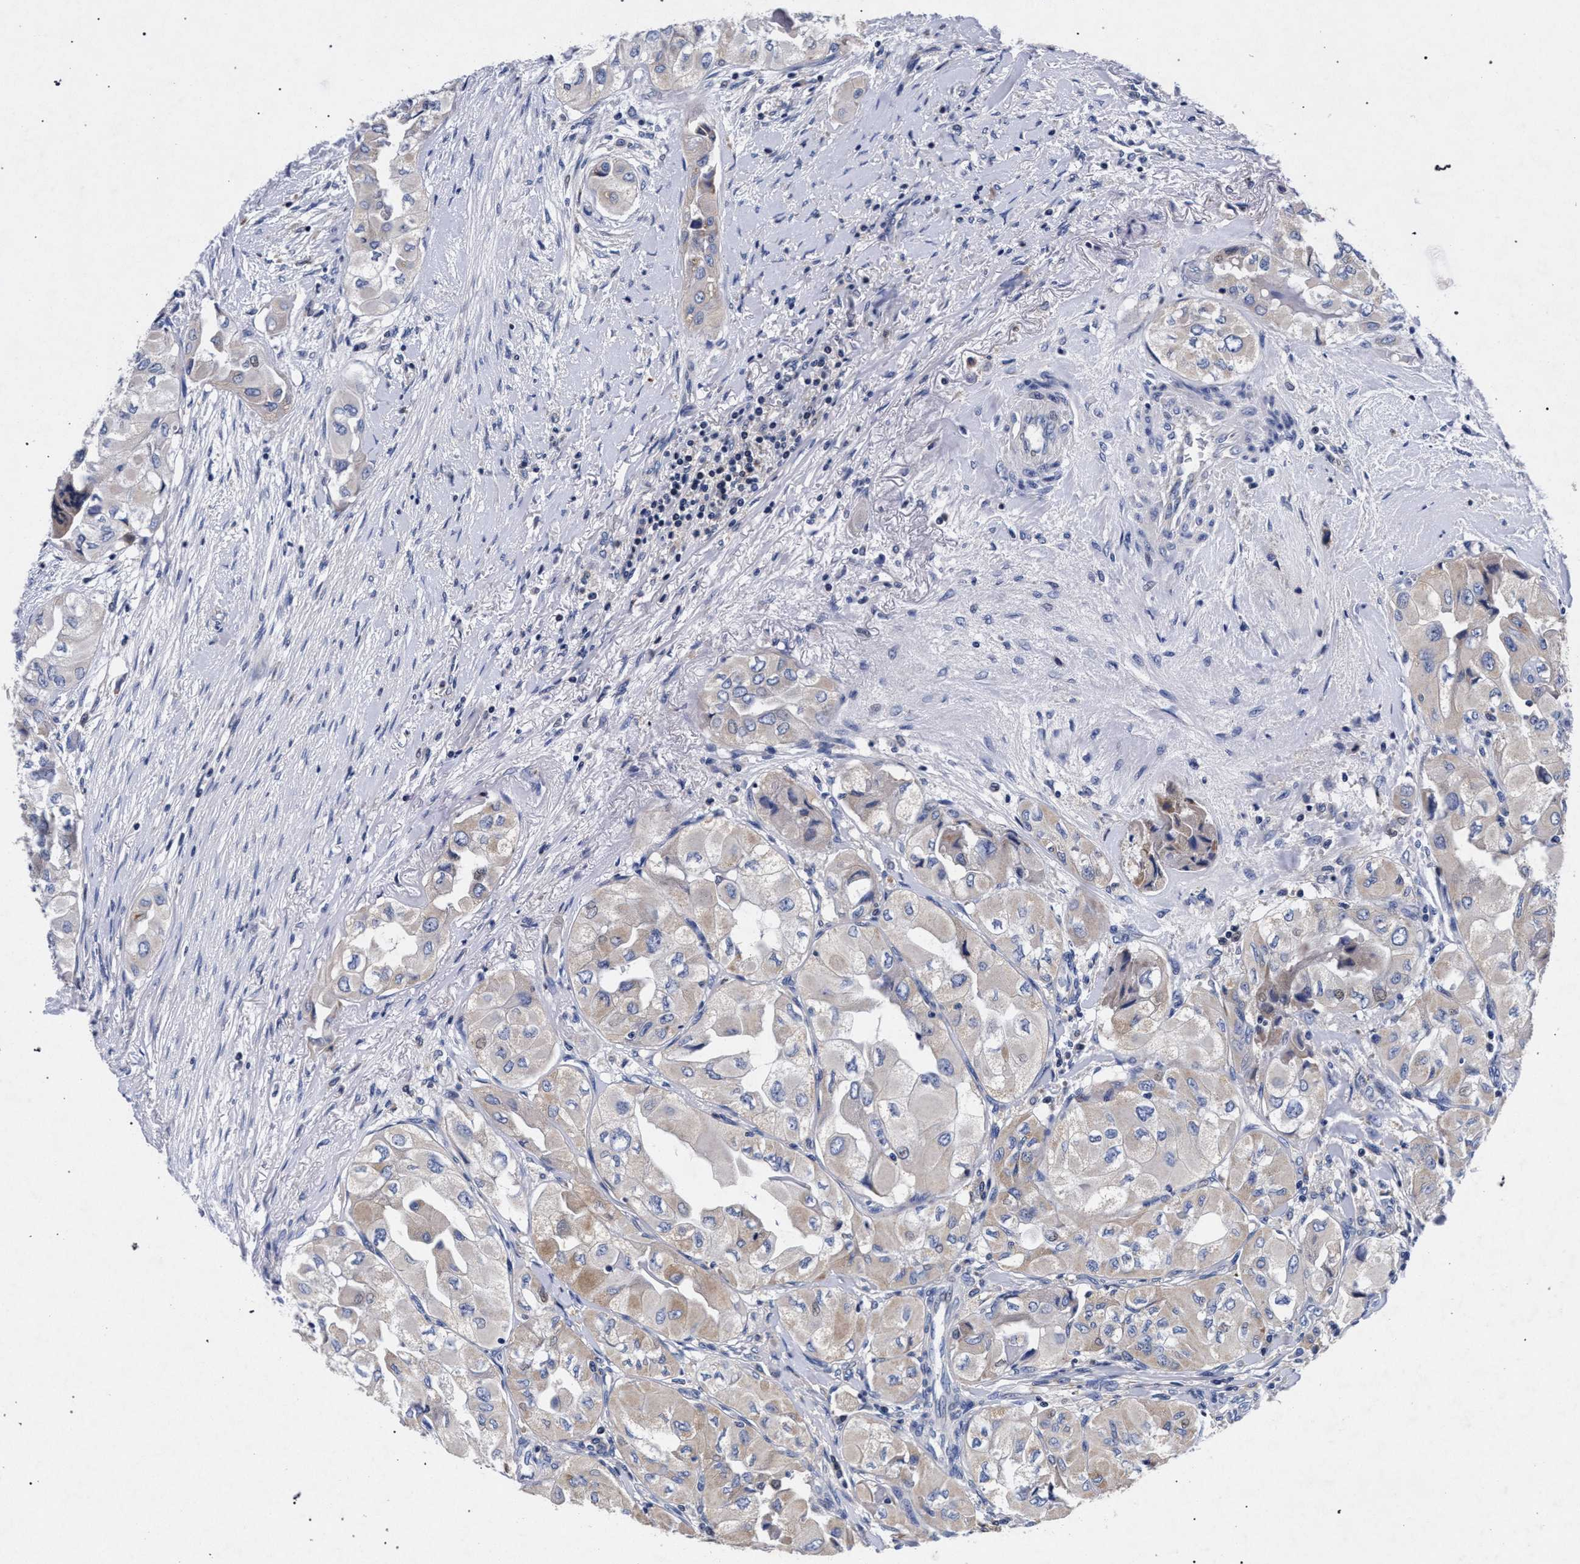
{"staining": {"intensity": "weak", "quantity": "<25%", "location": "cytoplasmic/membranous"}, "tissue": "thyroid cancer", "cell_type": "Tumor cells", "image_type": "cancer", "snomed": [{"axis": "morphology", "description": "Papillary adenocarcinoma, NOS"}, {"axis": "topography", "description": "Thyroid gland"}], "caption": "An immunohistochemistry (IHC) histopathology image of thyroid cancer is shown. There is no staining in tumor cells of thyroid cancer.", "gene": "HSD17B14", "patient": {"sex": "female", "age": 59}}